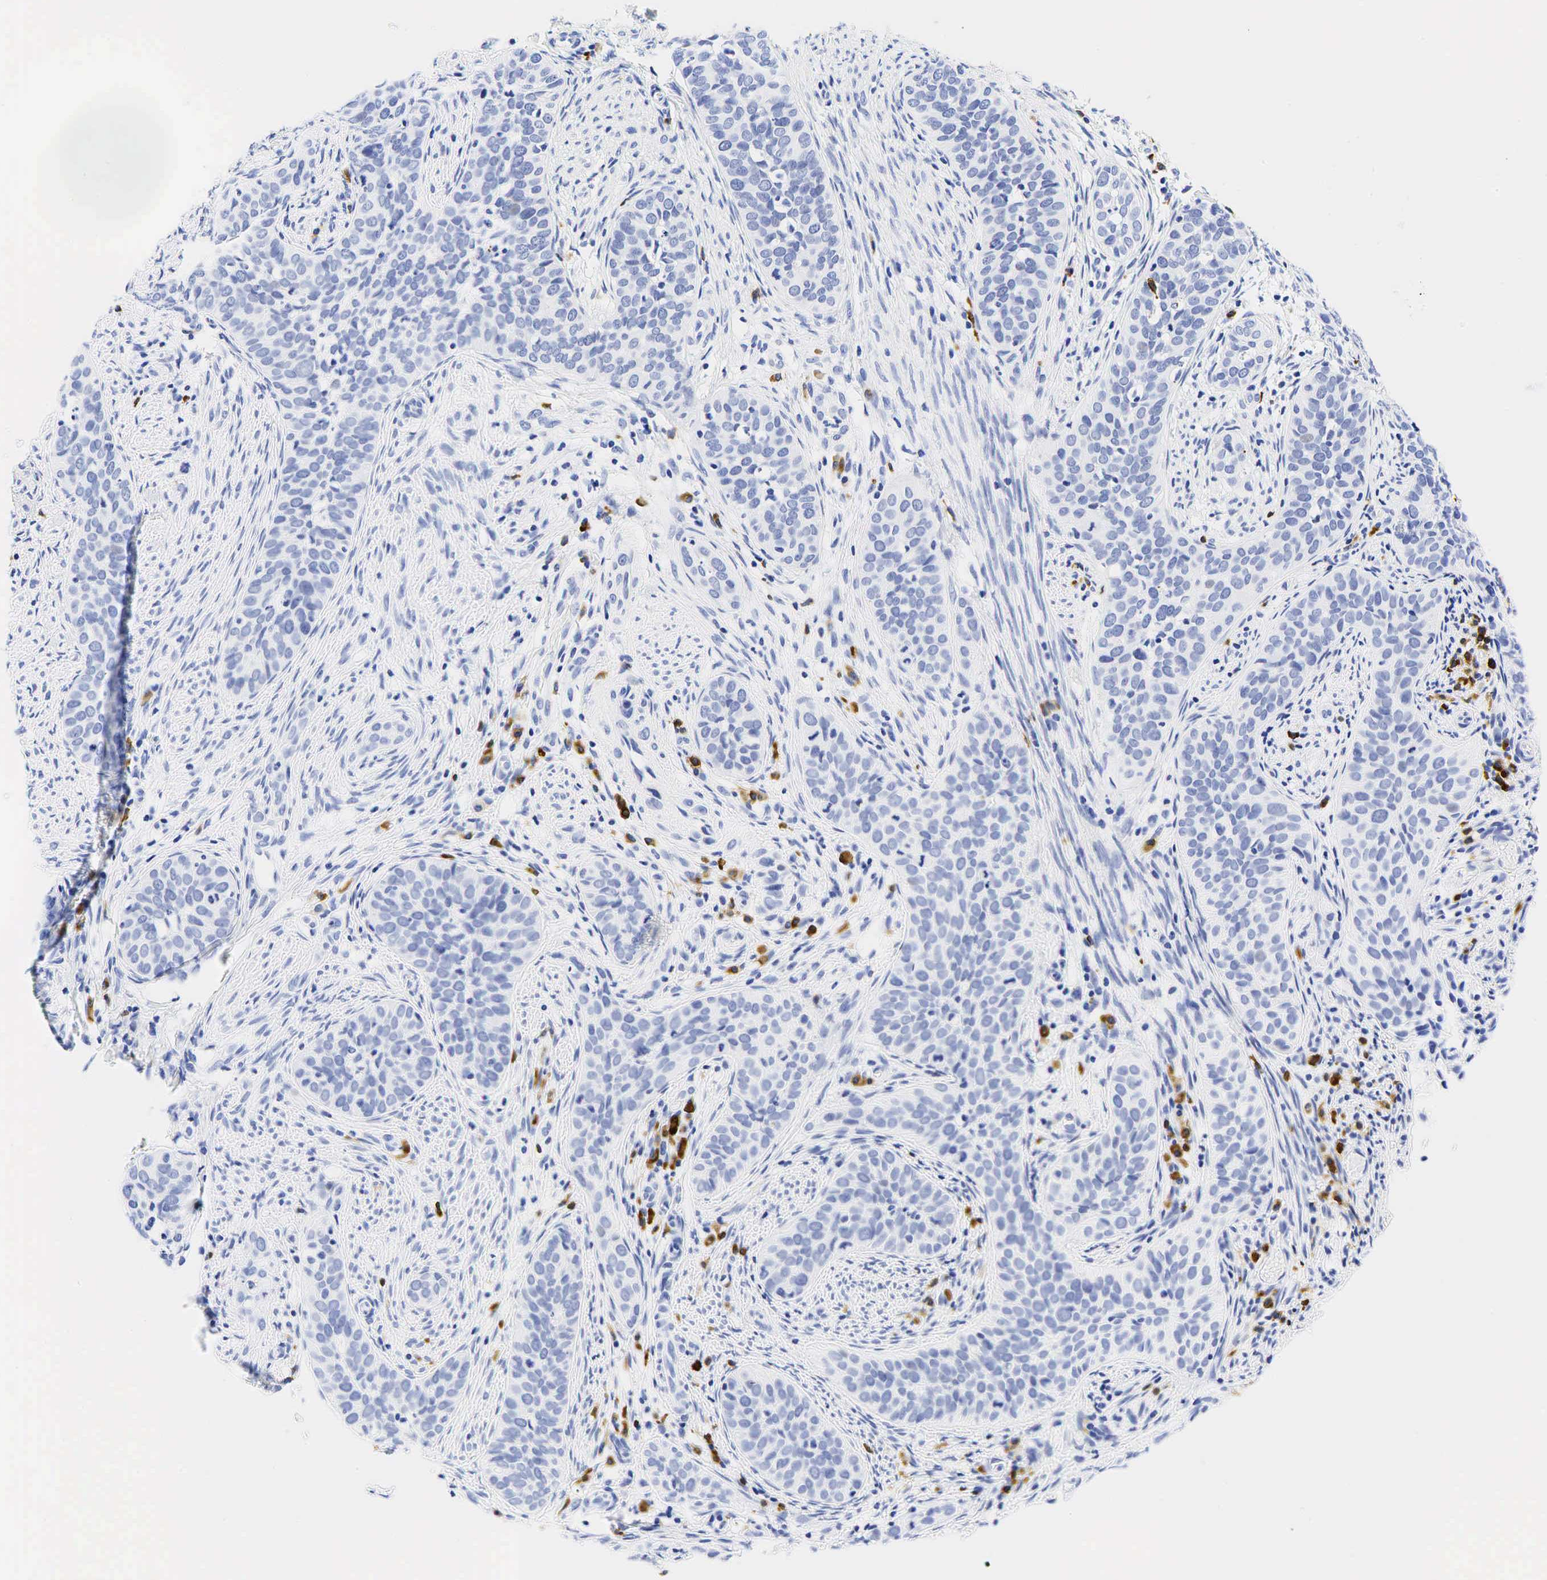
{"staining": {"intensity": "negative", "quantity": "none", "location": "none"}, "tissue": "cervical cancer", "cell_type": "Tumor cells", "image_type": "cancer", "snomed": [{"axis": "morphology", "description": "Squamous cell carcinoma, NOS"}, {"axis": "topography", "description": "Cervix"}], "caption": "A photomicrograph of cervical cancer (squamous cell carcinoma) stained for a protein displays no brown staining in tumor cells.", "gene": "CD79A", "patient": {"sex": "female", "age": 31}}